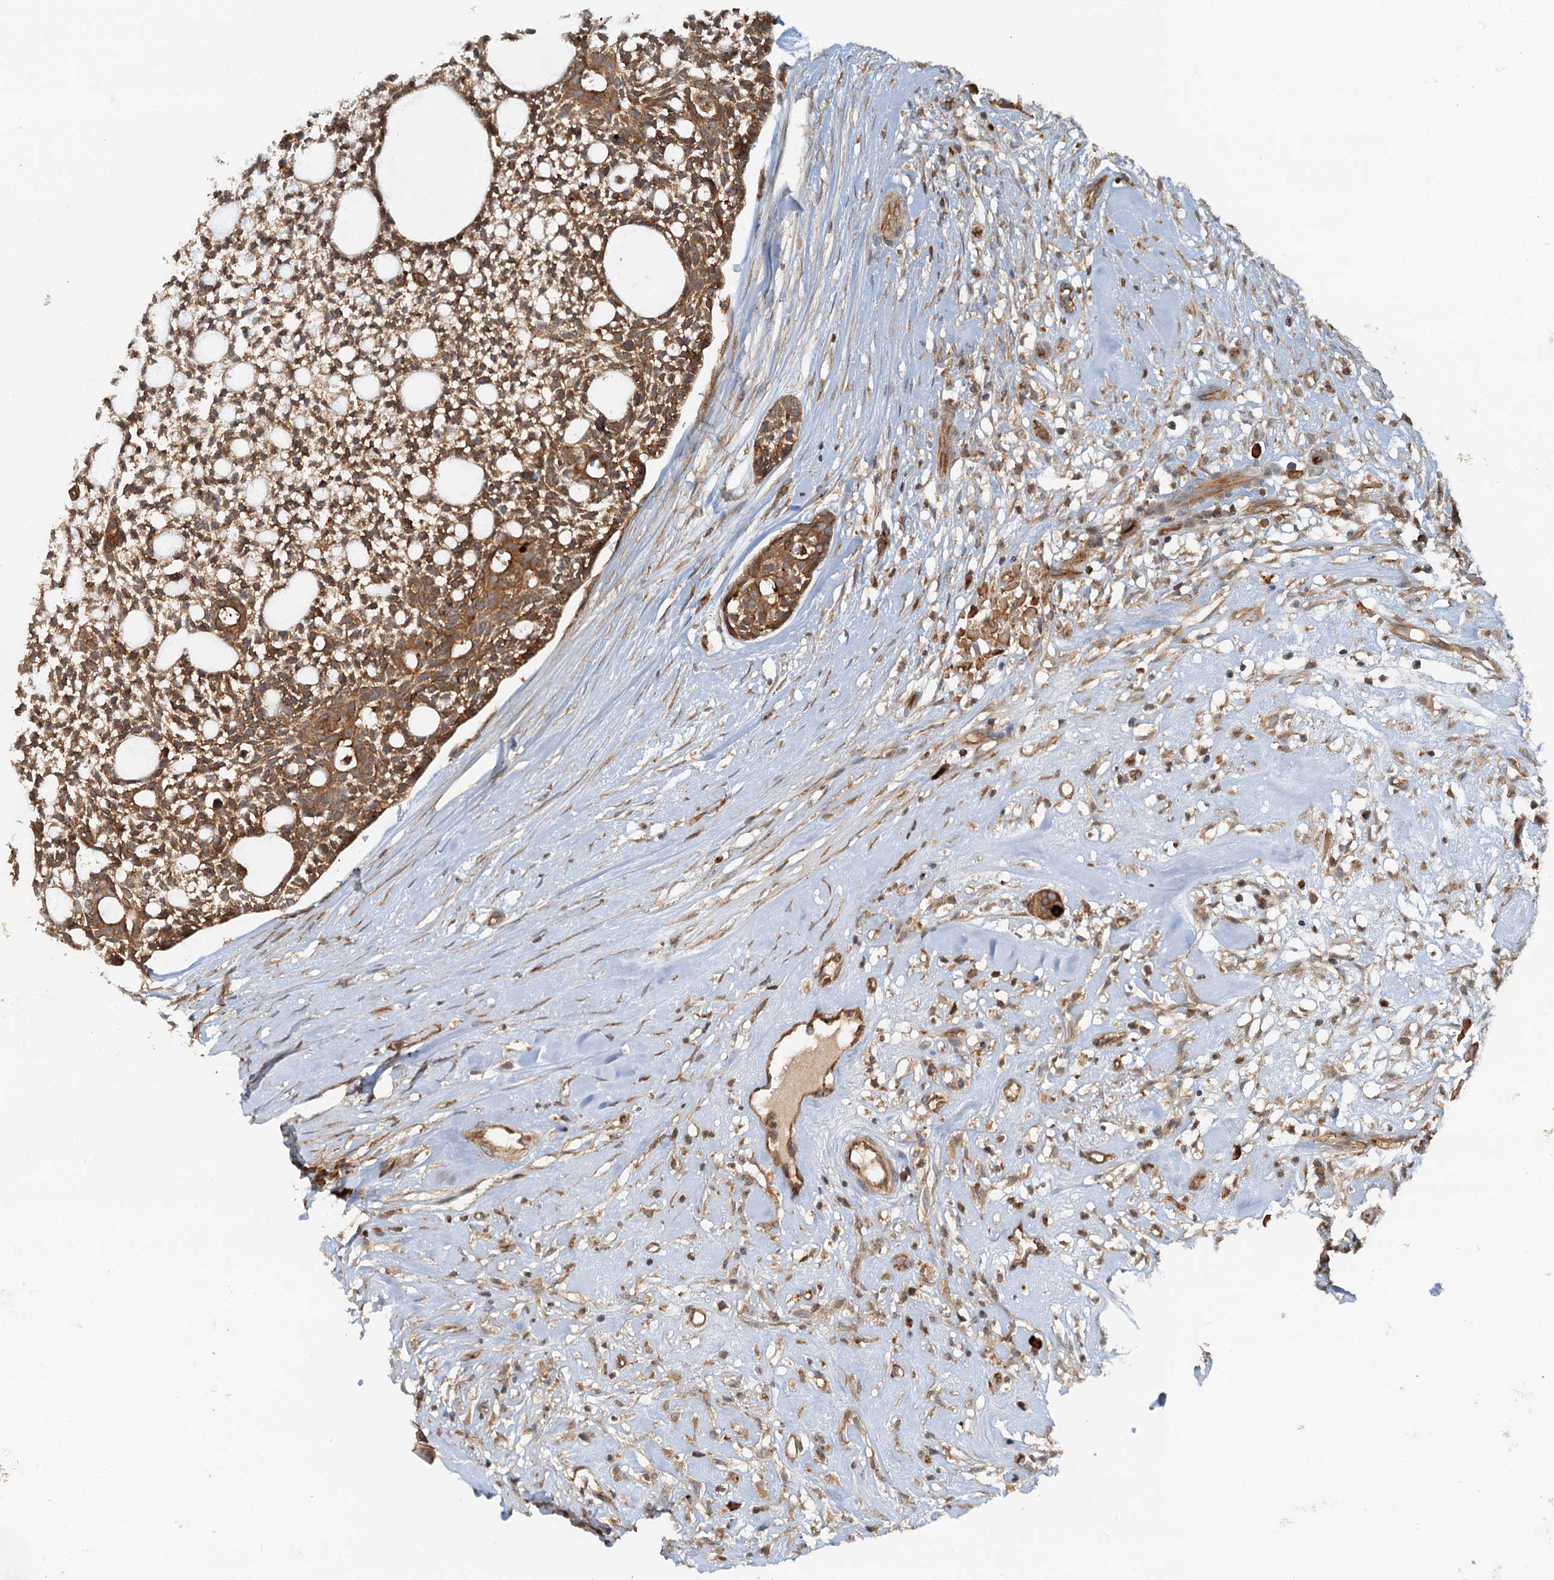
{"staining": {"intensity": "moderate", "quantity": ">75%", "location": "cytoplasmic/membranous"}, "tissue": "head and neck cancer", "cell_type": "Tumor cells", "image_type": "cancer", "snomed": [{"axis": "morphology", "description": "Adenocarcinoma, NOS"}, {"axis": "topography", "description": "Subcutis"}, {"axis": "topography", "description": "Head-Neck"}], "caption": "Immunohistochemistry (IHC) of human head and neck cancer (adenocarcinoma) reveals medium levels of moderate cytoplasmic/membranous positivity in approximately >75% of tumor cells.", "gene": "NIPAL3", "patient": {"sex": "female", "age": 73}}